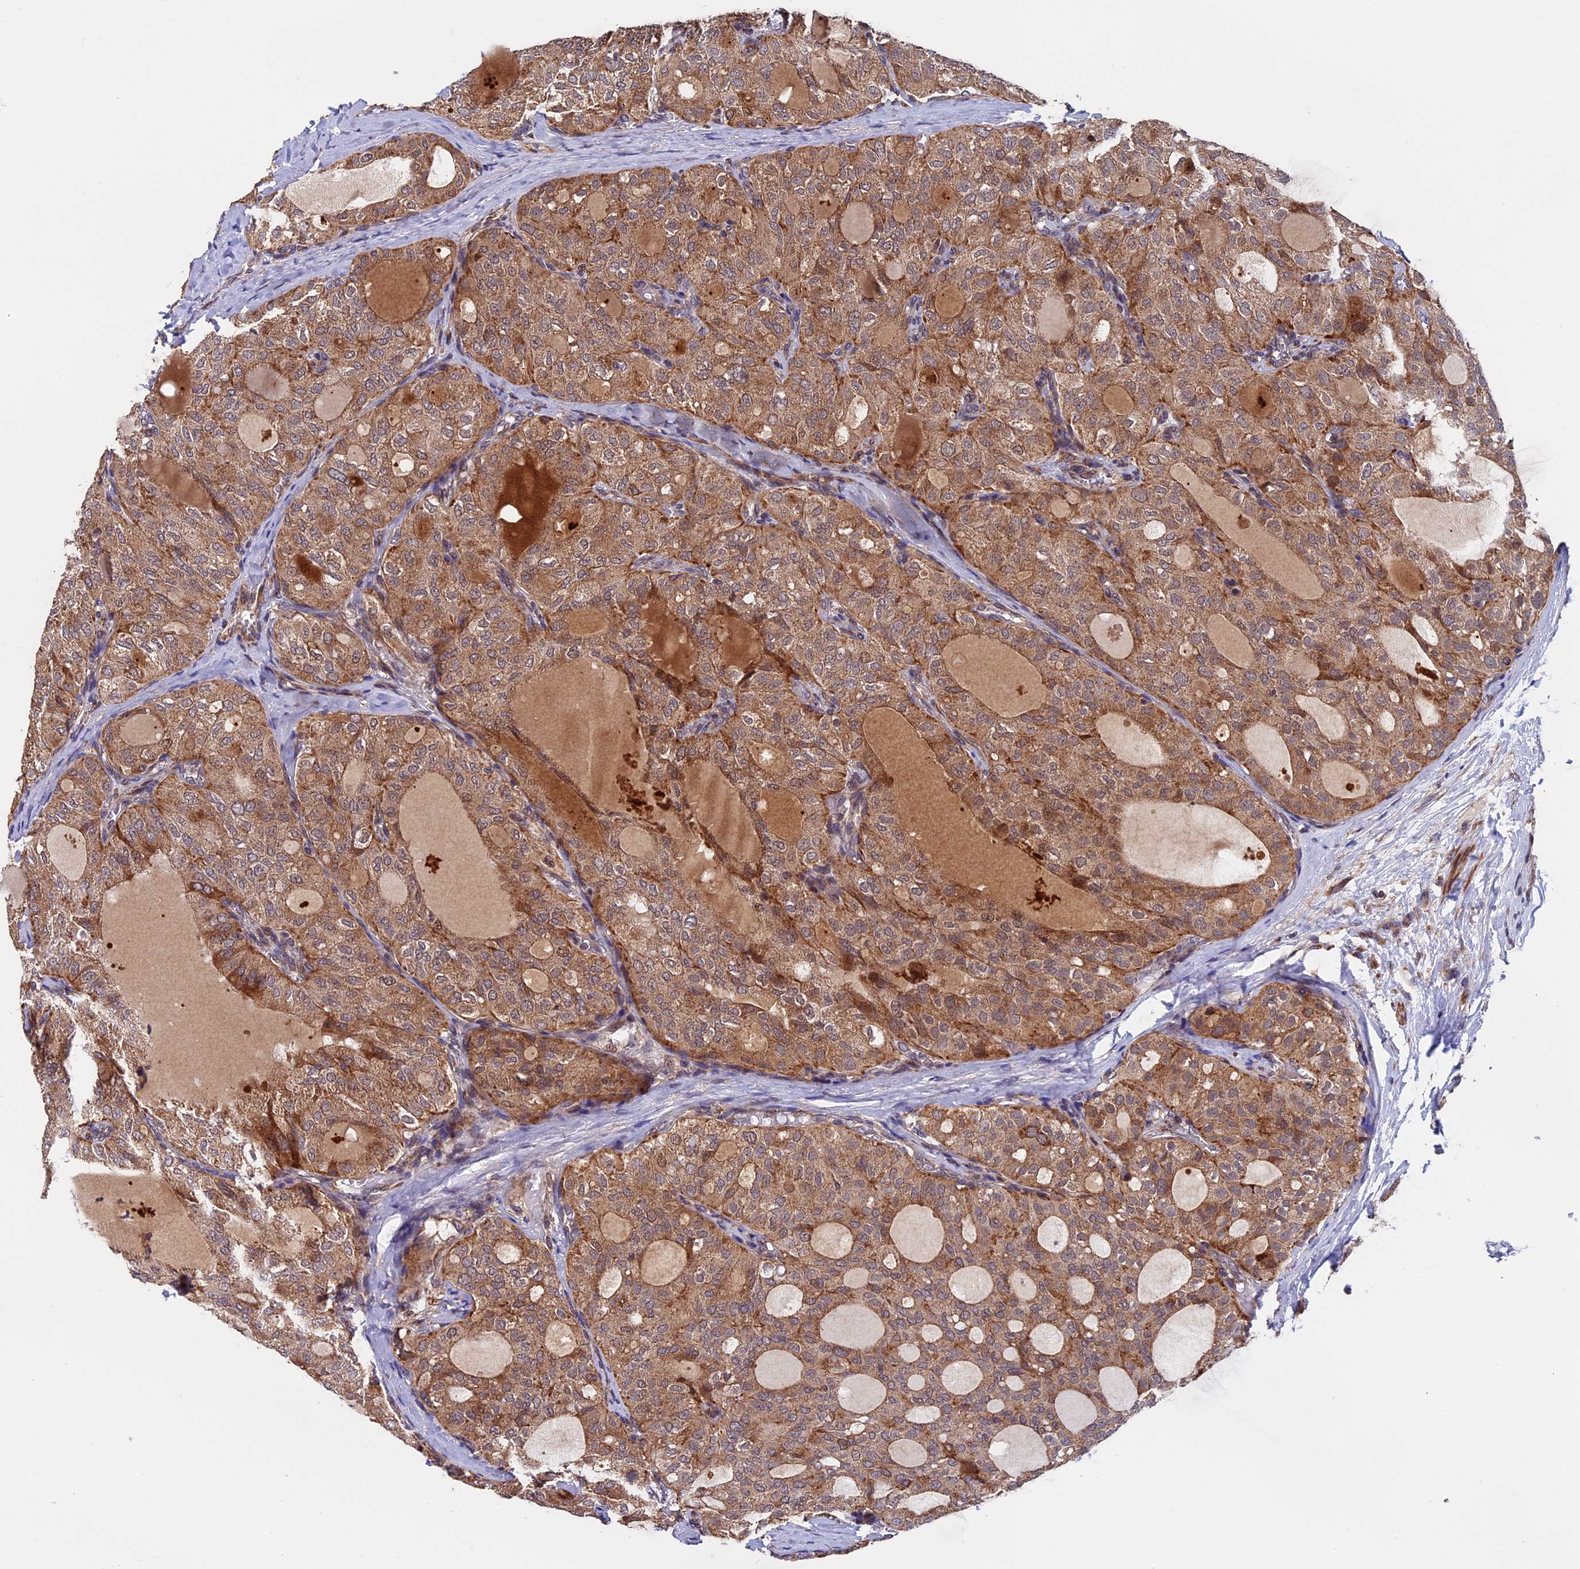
{"staining": {"intensity": "moderate", "quantity": ">75%", "location": "cytoplasmic/membranous"}, "tissue": "thyroid cancer", "cell_type": "Tumor cells", "image_type": "cancer", "snomed": [{"axis": "morphology", "description": "Follicular adenoma carcinoma, NOS"}, {"axis": "topography", "description": "Thyroid gland"}], "caption": "Immunohistochemistry (DAB) staining of thyroid follicular adenoma carcinoma demonstrates moderate cytoplasmic/membranous protein staining in approximately >75% of tumor cells. (Brightfield microscopy of DAB IHC at high magnification).", "gene": "RNF17", "patient": {"sex": "male", "age": 75}}